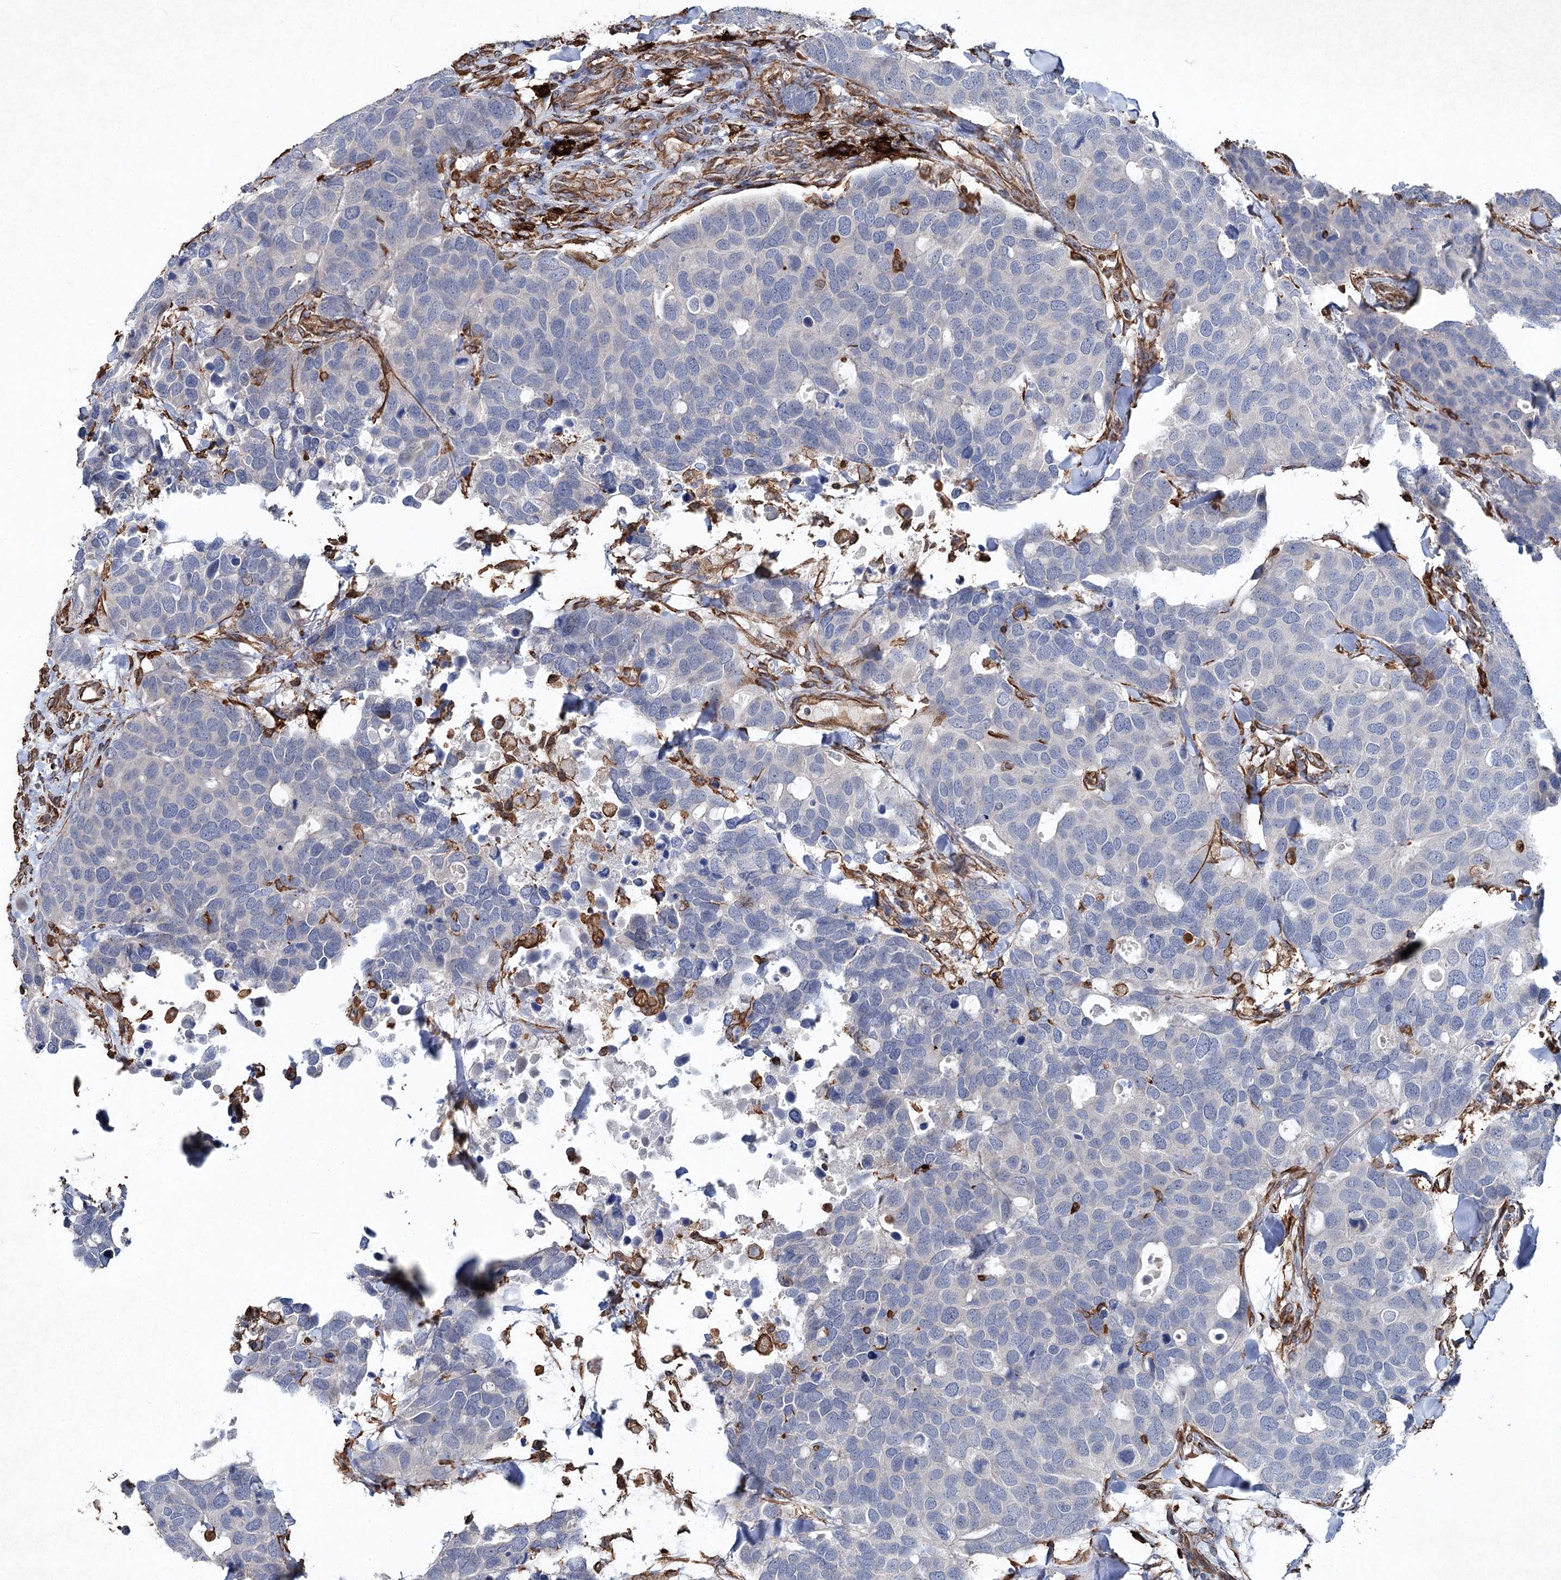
{"staining": {"intensity": "negative", "quantity": "none", "location": "none"}, "tissue": "breast cancer", "cell_type": "Tumor cells", "image_type": "cancer", "snomed": [{"axis": "morphology", "description": "Duct carcinoma"}, {"axis": "topography", "description": "Breast"}], "caption": "High magnification brightfield microscopy of breast cancer stained with DAB (3,3'-diaminobenzidine) (brown) and counterstained with hematoxylin (blue): tumor cells show no significant staining.", "gene": "CLEC4M", "patient": {"sex": "female", "age": 83}}